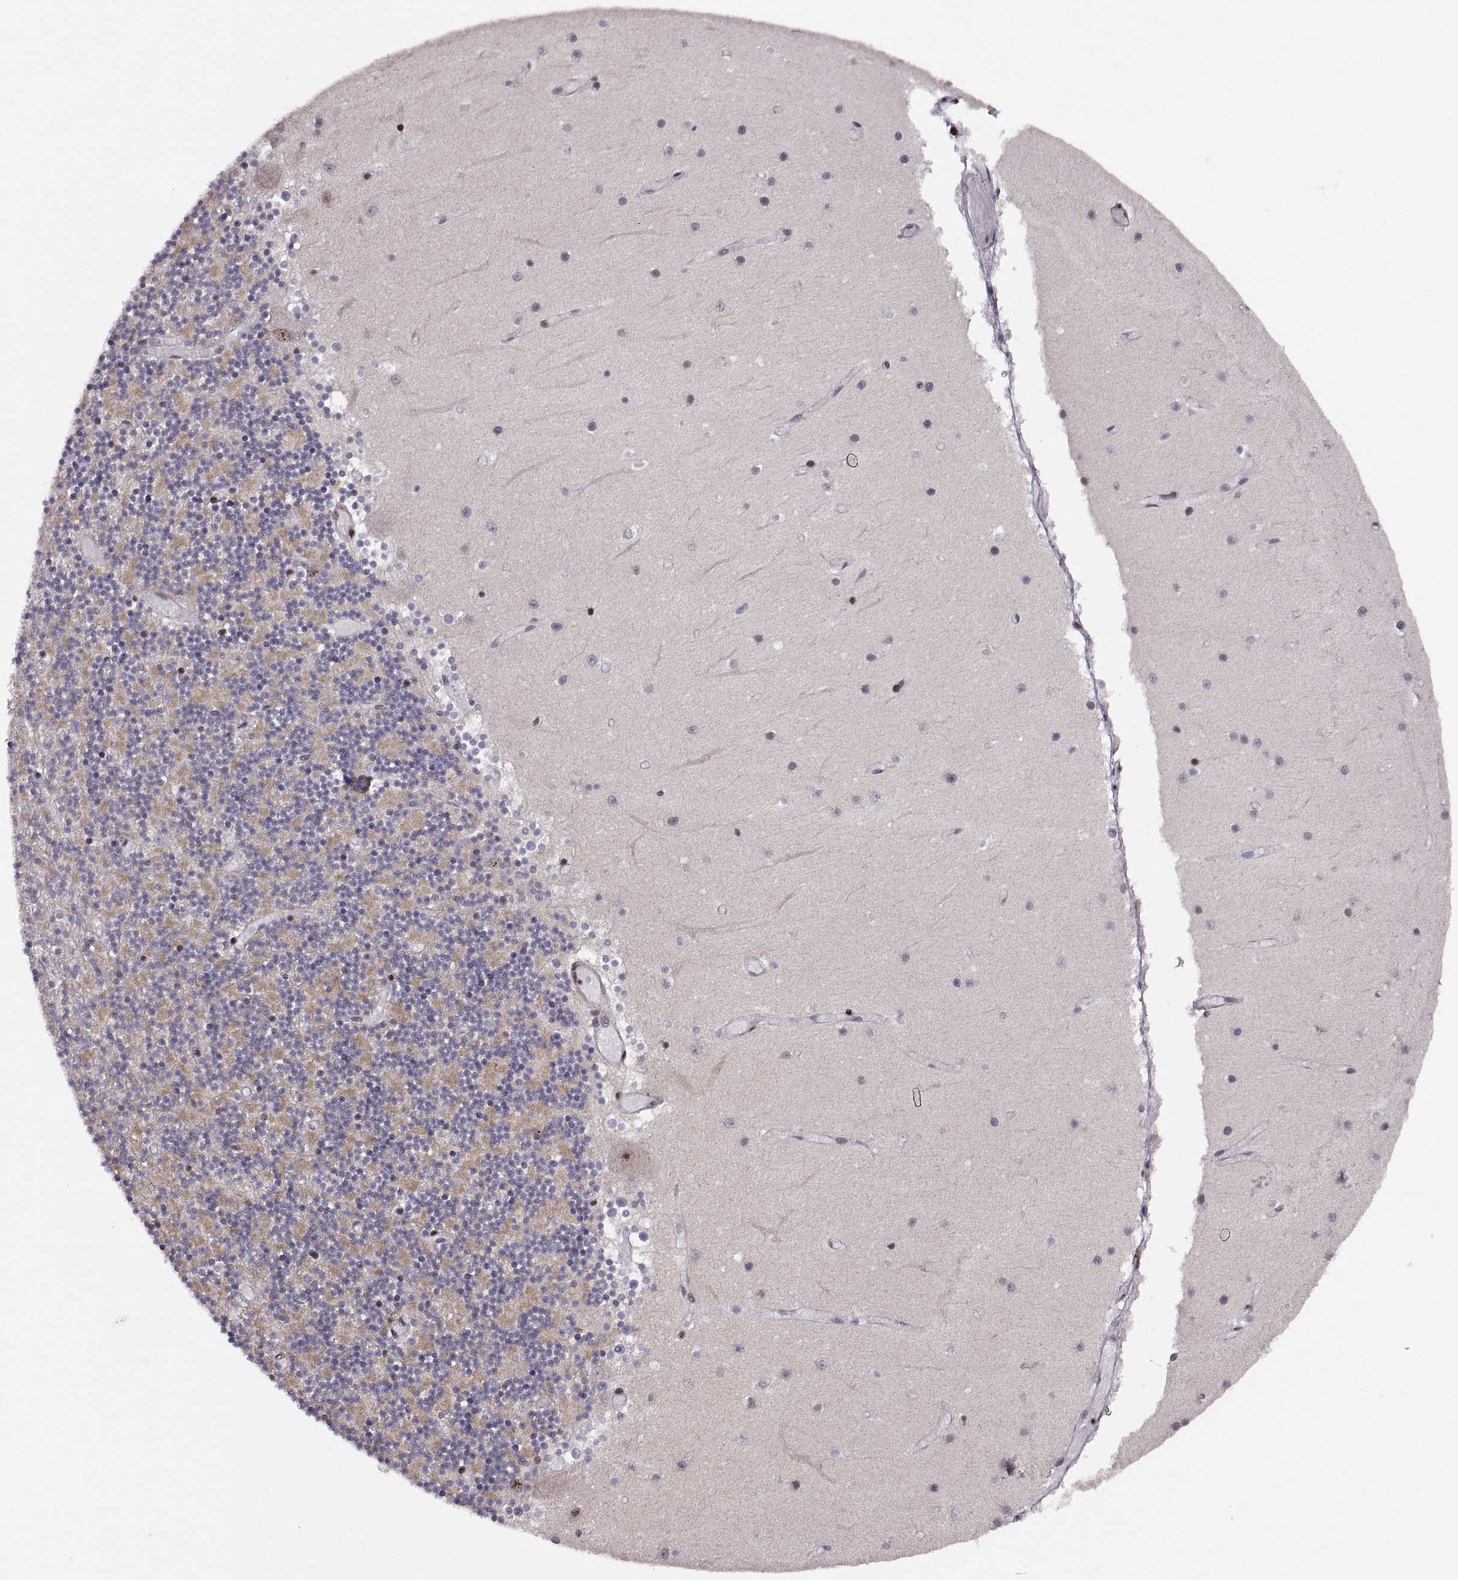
{"staining": {"intensity": "negative", "quantity": "none", "location": "none"}, "tissue": "cerebellum", "cell_type": "Cells in granular layer", "image_type": "normal", "snomed": [{"axis": "morphology", "description": "Normal tissue, NOS"}, {"axis": "topography", "description": "Cerebellum"}], "caption": "Image shows no protein expression in cells in granular layer of benign cerebellum.", "gene": "ZCCHC17", "patient": {"sex": "female", "age": 28}}